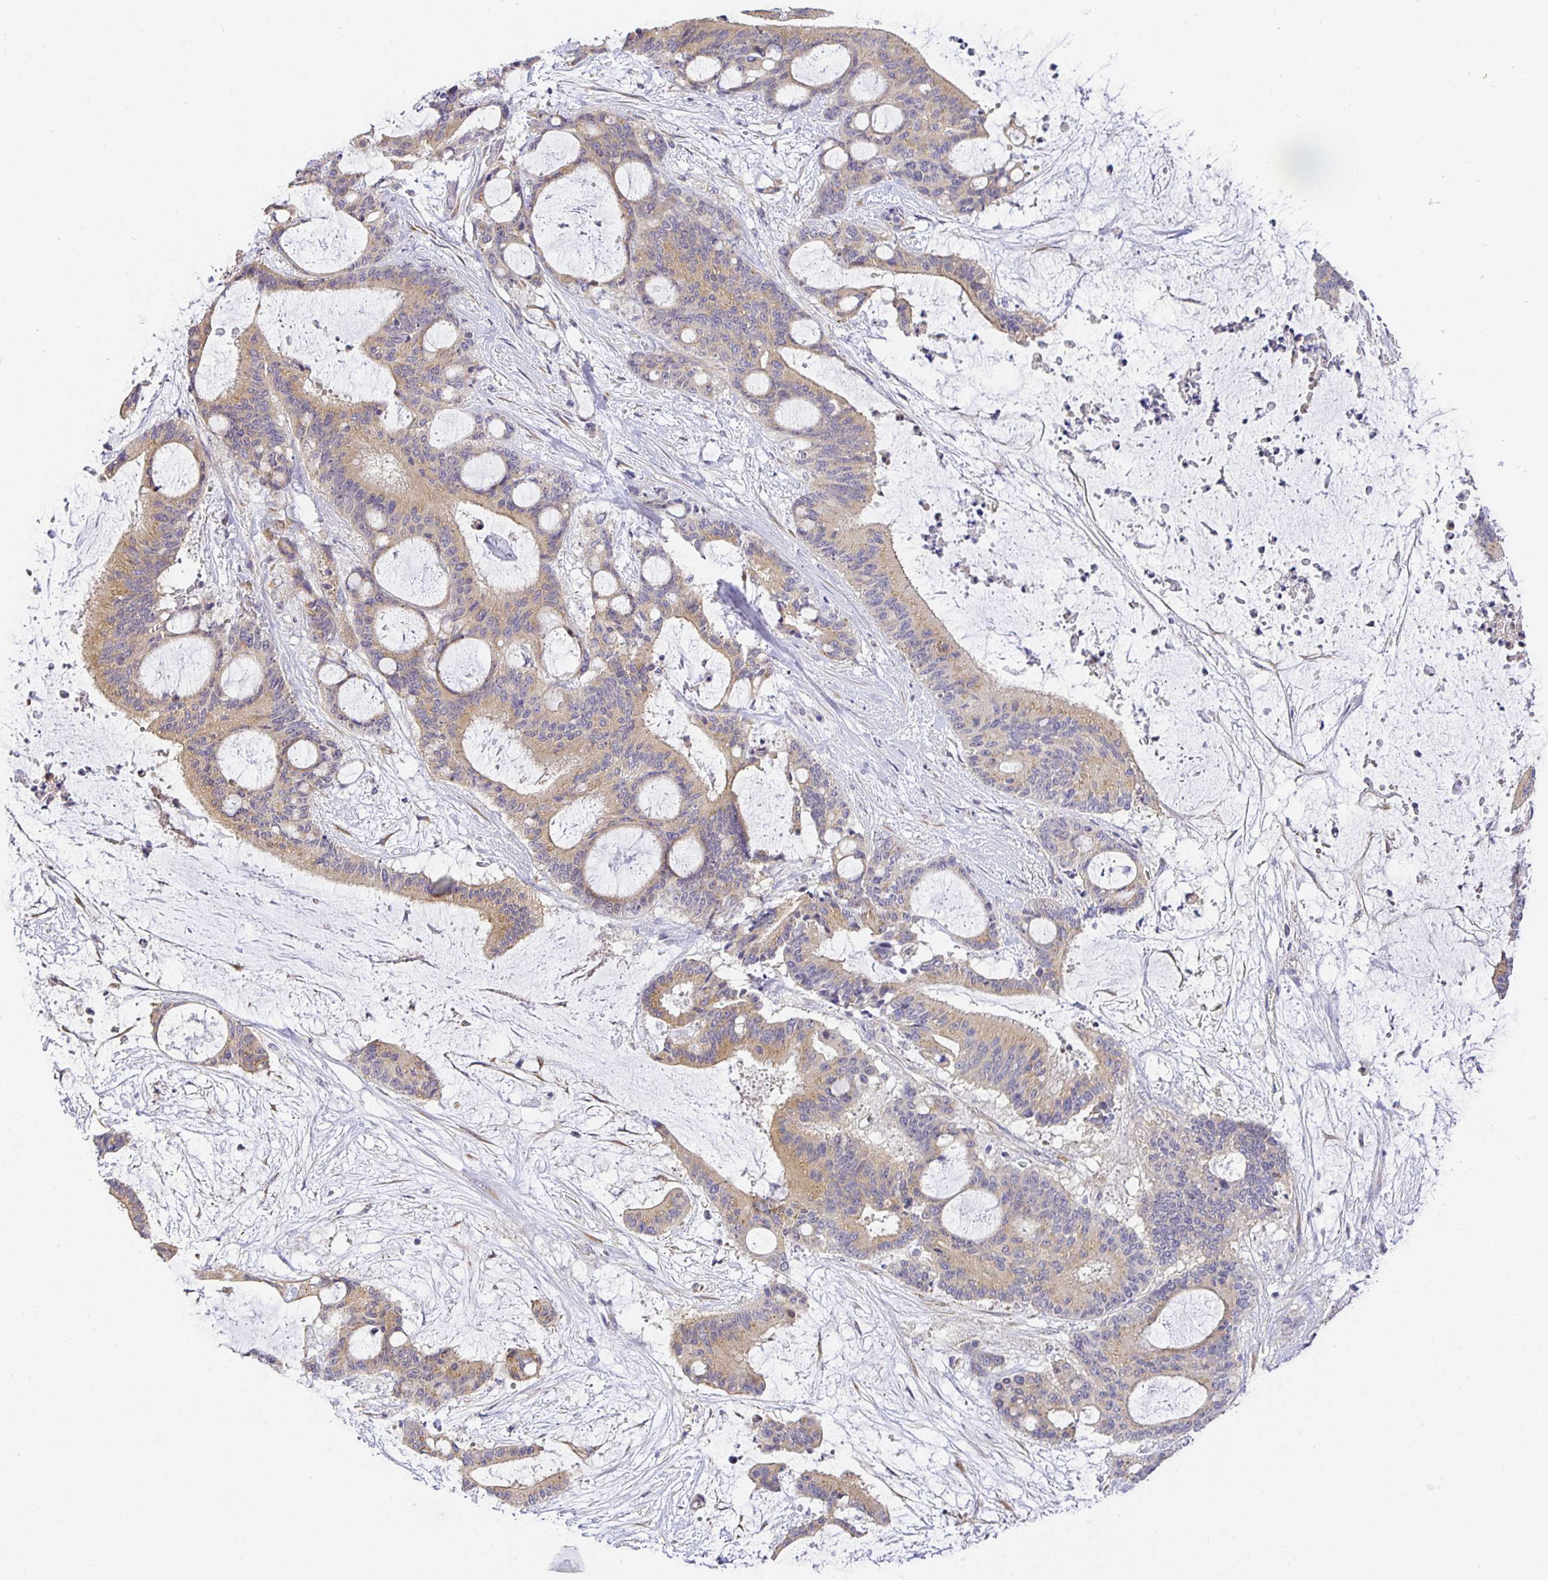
{"staining": {"intensity": "weak", "quantity": ">75%", "location": "cytoplasmic/membranous"}, "tissue": "liver cancer", "cell_type": "Tumor cells", "image_type": "cancer", "snomed": [{"axis": "morphology", "description": "Normal tissue, NOS"}, {"axis": "morphology", "description": "Cholangiocarcinoma"}, {"axis": "topography", "description": "Liver"}, {"axis": "topography", "description": "Peripheral nerve tissue"}], "caption": "Cholangiocarcinoma (liver) stained for a protein (brown) exhibits weak cytoplasmic/membranous positive staining in about >75% of tumor cells.", "gene": "OPALIN", "patient": {"sex": "female", "age": 73}}